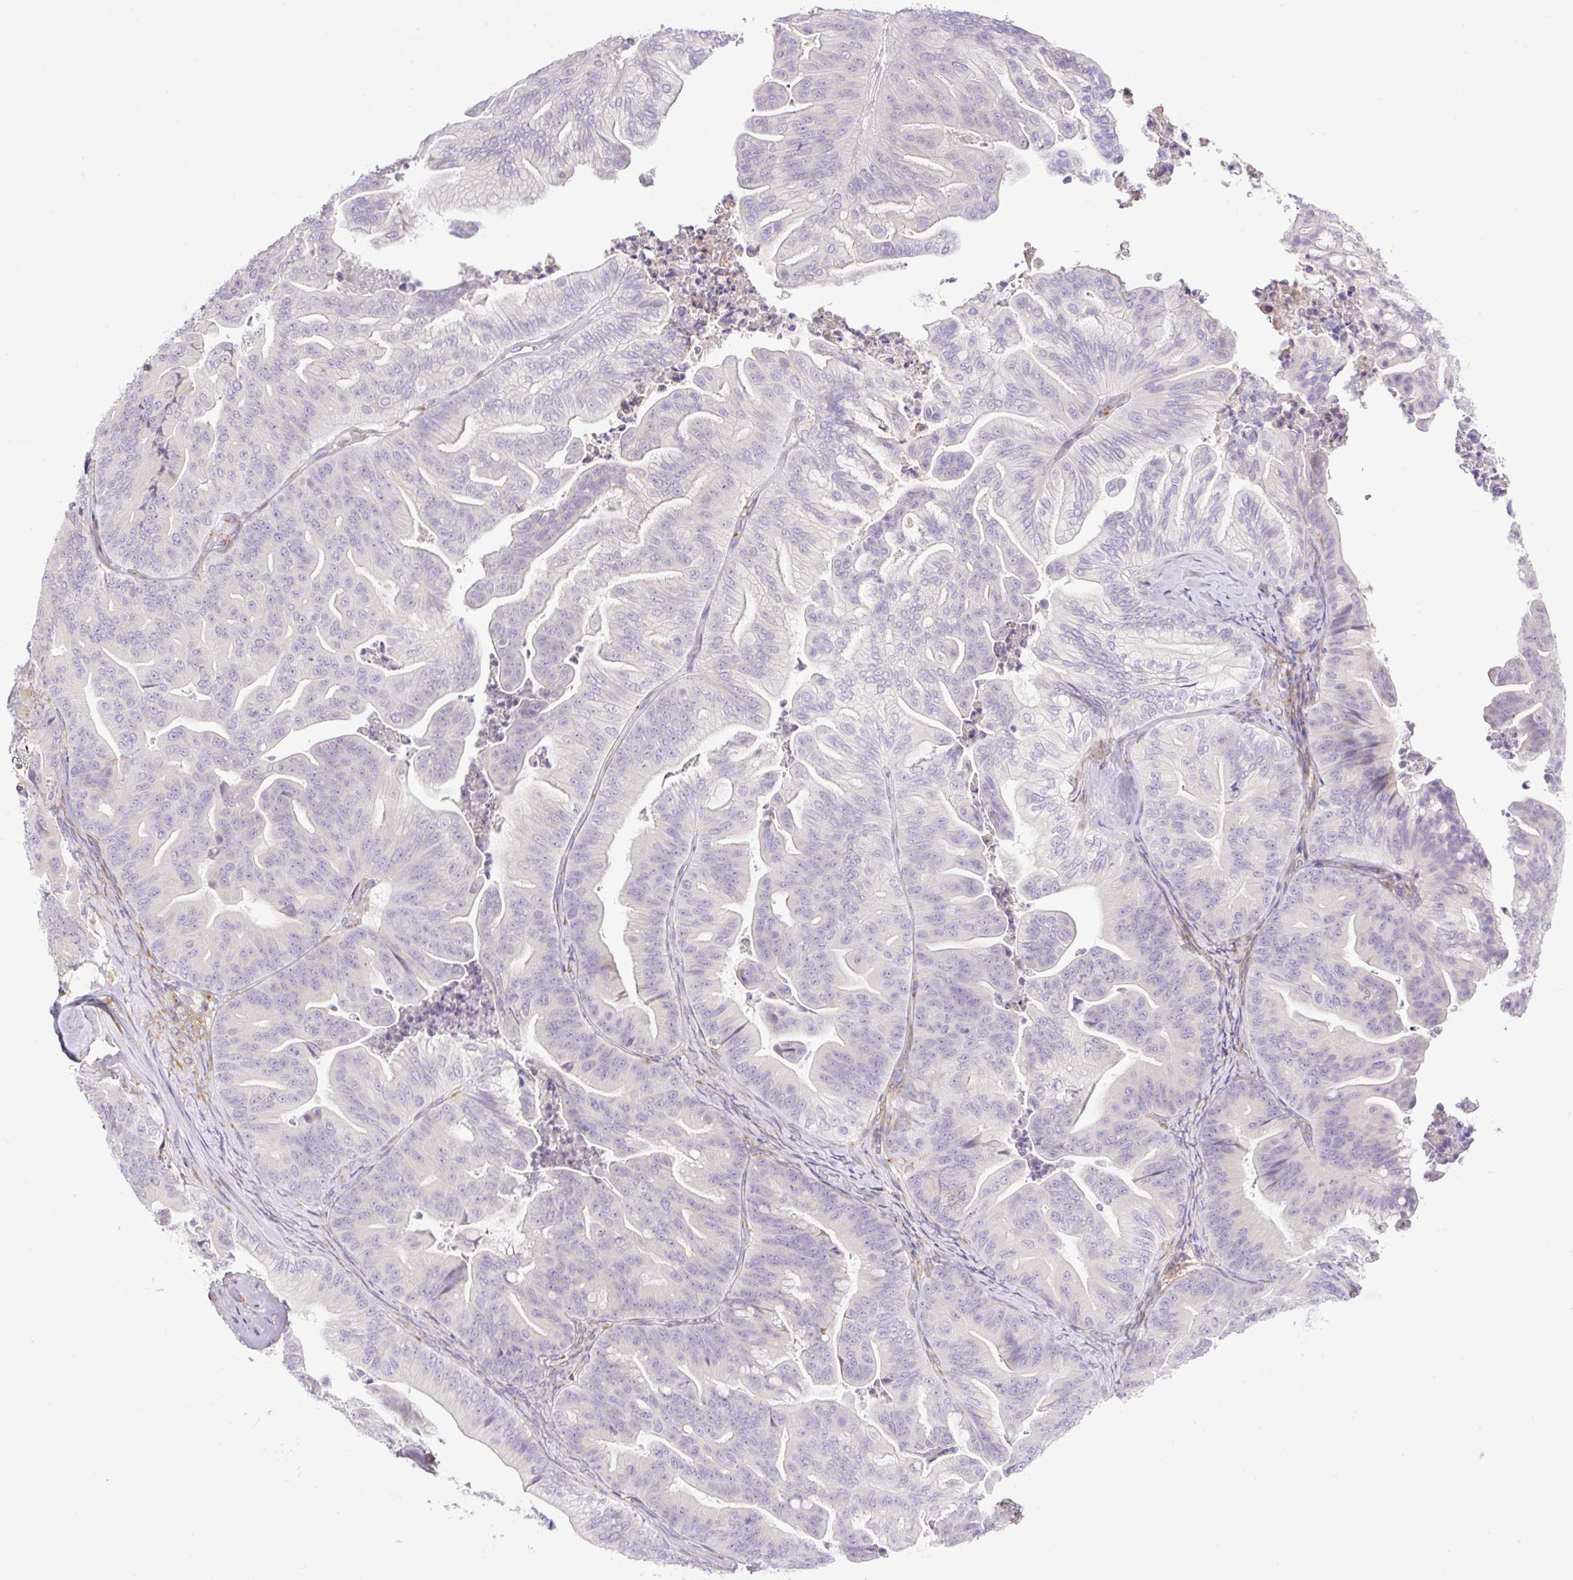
{"staining": {"intensity": "negative", "quantity": "none", "location": "none"}, "tissue": "ovarian cancer", "cell_type": "Tumor cells", "image_type": "cancer", "snomed": [{"axis": "morphology", "description": "Cystadenocarcinoma, mucinous, NOS"}, {"axis": "topography", "description": "Ovary"}], "caption": "Ovarian cancer stained for a protein using IHC exhibits no staining tumor cells.", "gene": "POFUT1", "patient": {"sex": "female", "age": 67}}